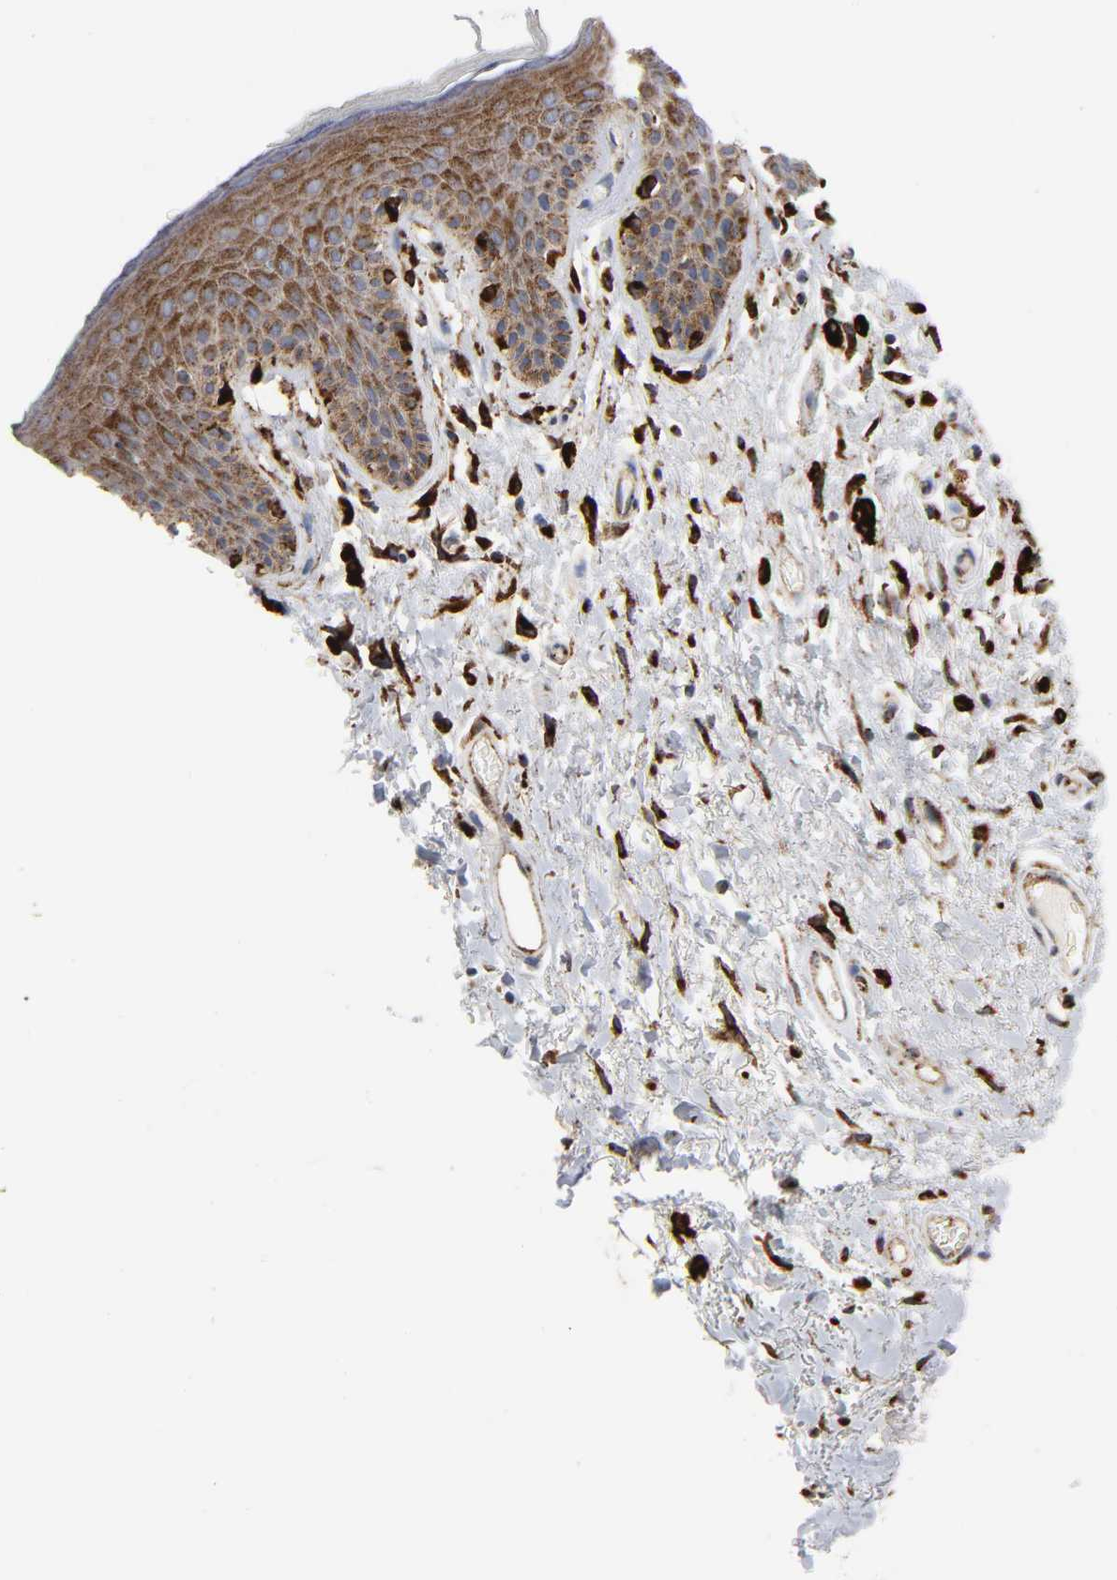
{"staining": {"intensity": "moderate", "quantity": ">75%", "location": "cytoplasmic/membranous"}, "tissue": "skin", "cell_type": "Epidermal cells", "image_type": "normal", "snomed": [{"axis": "morphology", "description": "Normal tissue, NOS"}, {"axis": "topography", "description": "Anal"}], "caption": "Unremarkable skin was stained to show a protein in brown. There is medium levels of moderate cytoplasmic/membranous staining in approximately >75% of epidermal cells.", "gene": "PSAP", "patient": {"sex": "male", "age": 74}}